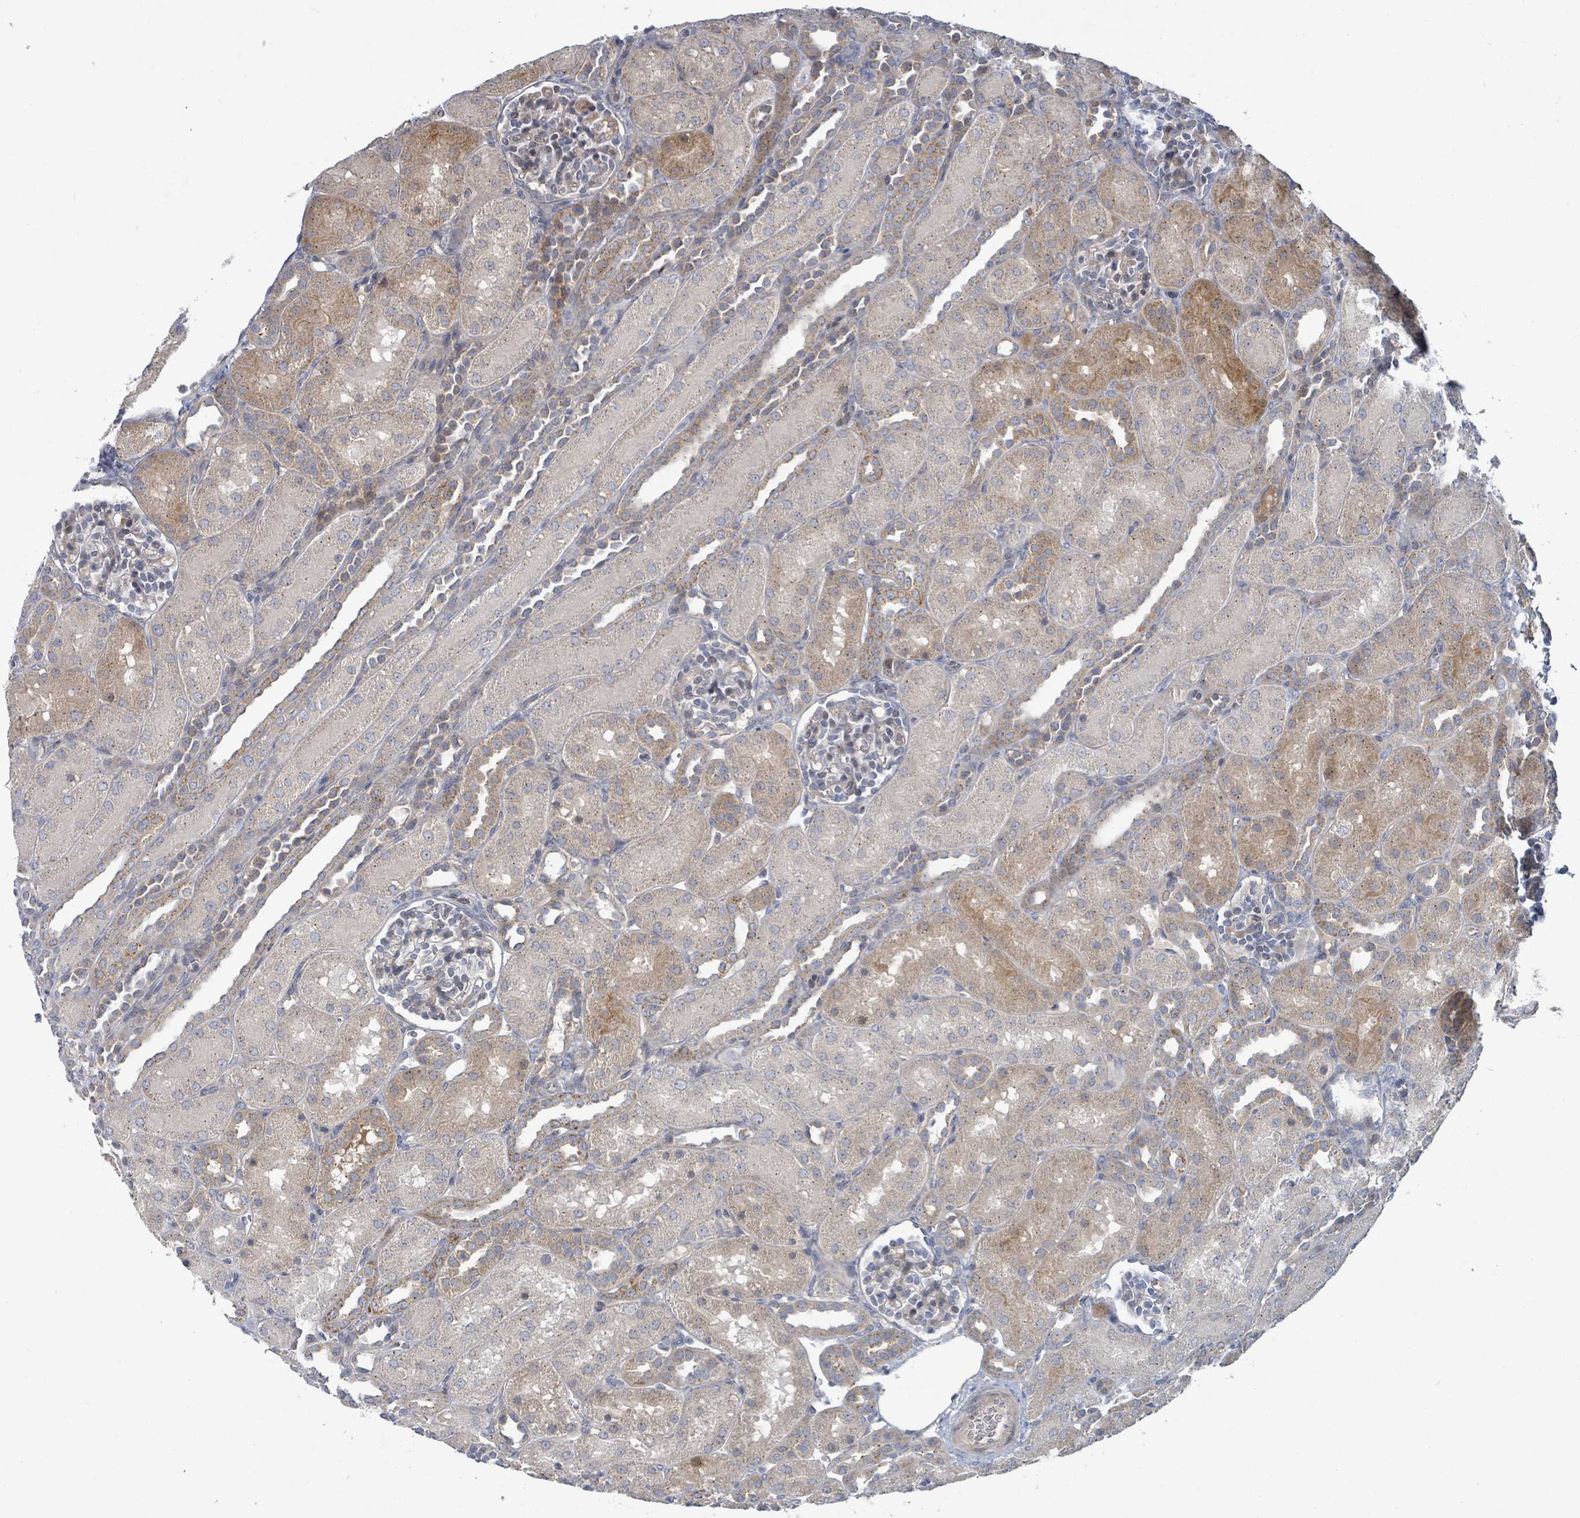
{"staining": {"intensity": "negative", "quantity": "none", "location": "none"}, "tissue": "kidney", "cell_type": "Cells in glomeruli", "image_type": "normal", "snomed": [{"axis": "morphology", "description": "Normal tissue, NOS"}, {"axis": "topography", "description": "Kidney"}], "caption": "Cells in glomeruli are negative for brown protein staining in normal kidney. (DAB (3,3'-diaminobenzidine) IHC visualized using brightfield microscopy, high magnification).", "gene": "COL5A3", "patient": {"sex": "male", "age": 1}}